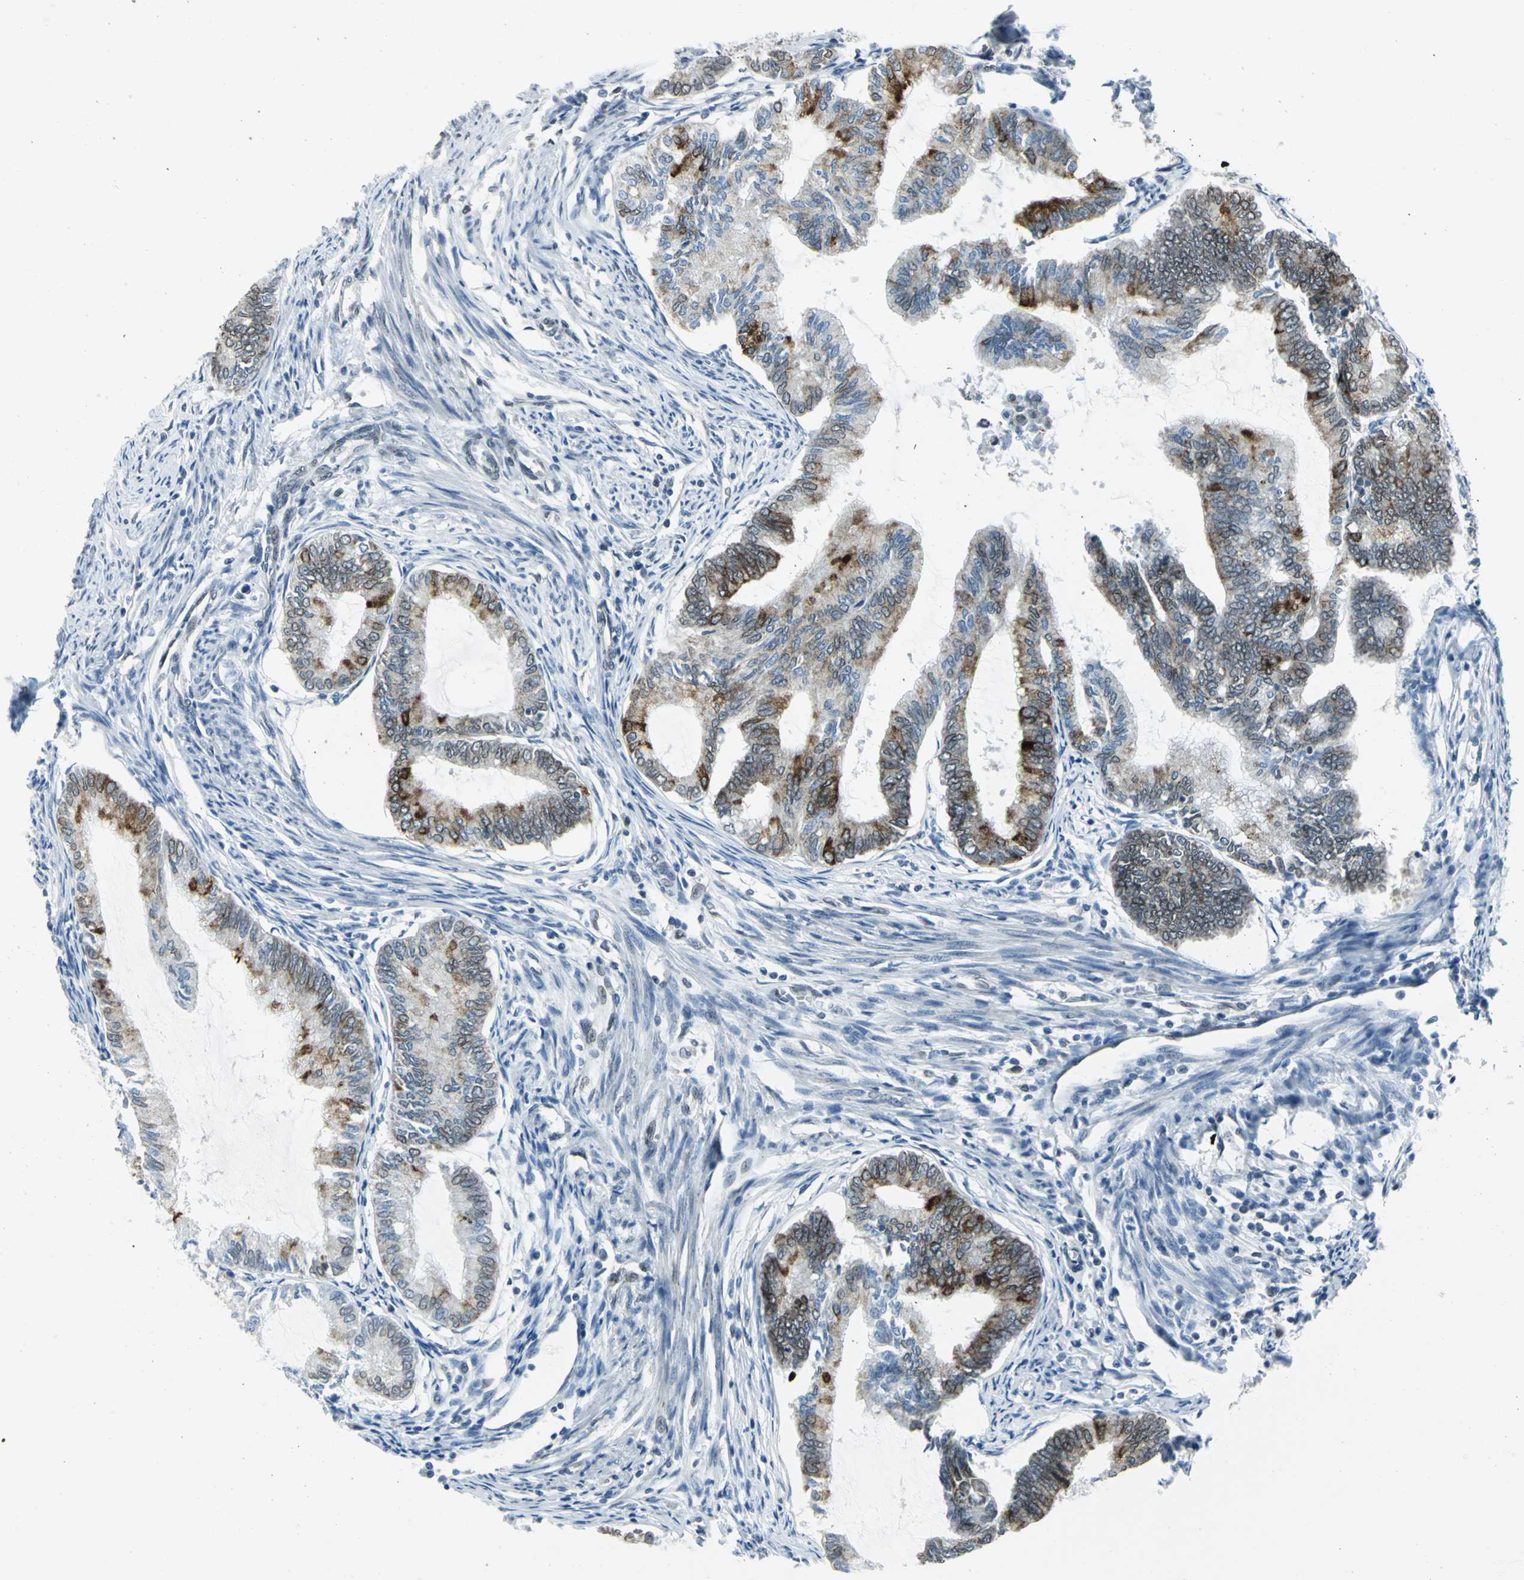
{"staining": {"intensity": "strong", "quantity": "25%-75%", "location": "cytoplasmic/membranous"}, "tissue": "endometrial cancer", "cell_type": "Tumor cells", "image_type": "cancer", "snomed": [{"axis": "morphology", "description": "Adenocarcinoma, NOS"}, {"axis": "topography", "description": "Endometrium"}], "caption": "Strong cytoplasmic/membranous staining is identified in about 25%-75% of tumor cells in adenocarcinoma (endometrial). (brown staining indicates protein expression, while blue staining denotes nuclei).", "gene": "SNUPN", "patient": {"sex": "female", "age": 86}}